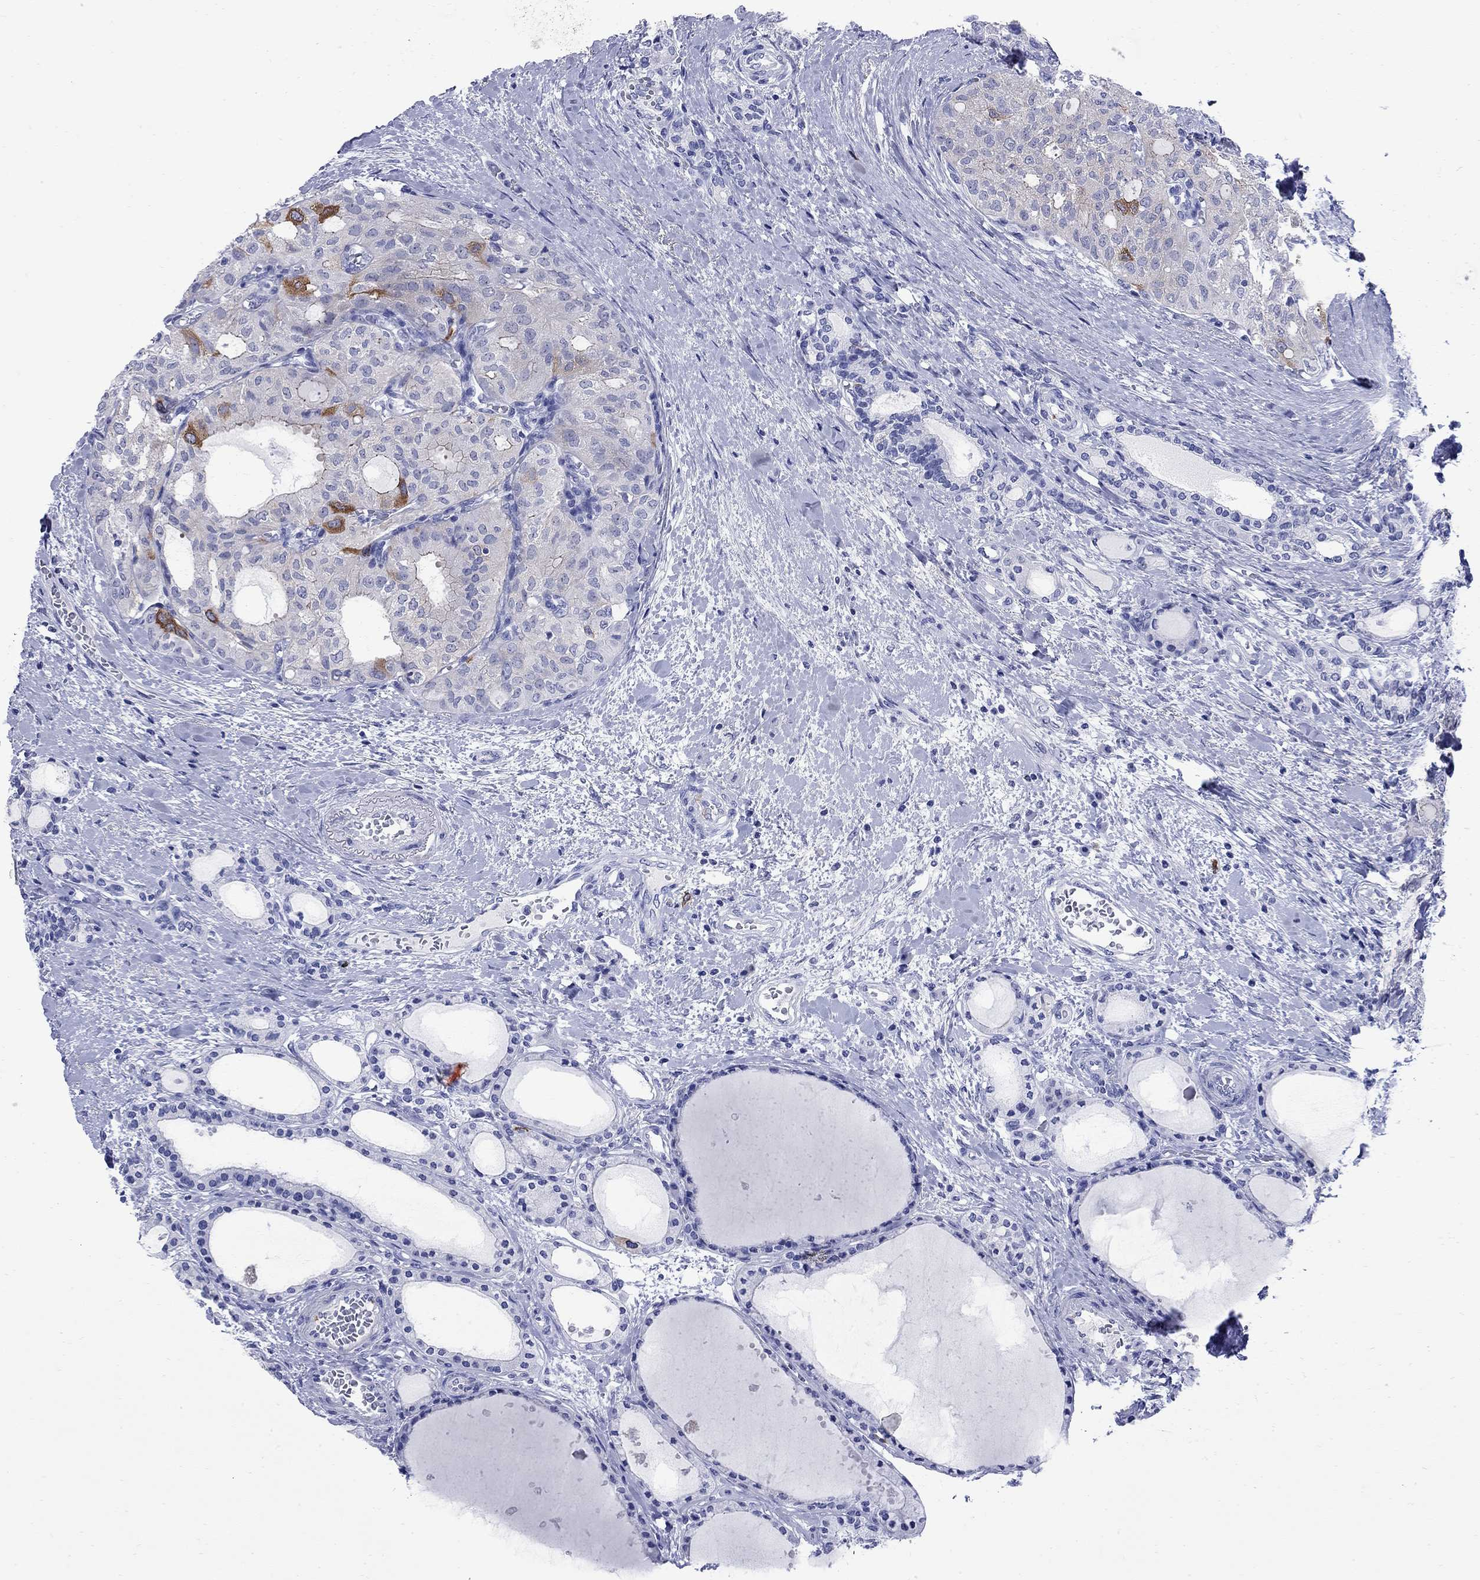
{"staining": {"intensity": "strong", "quantity": "<25%", "location": "cytoplasmic/membranous"}, "tissue": "thyroid cancer", "cell_type": "Tumor cells", "image_type": "cancer", "snomed": [{"axis": "morphology", "description": "Follicular adenoma carcinoma, NOS"}, {"axis": "topography", "description": "Thyroid gland"}], "caption": "IHC staining of follicular adenoma carcinoma (thyroid), which reveals medium levels of strong cytoplasmic/membranous expression in approximately <25% of tumor cells indicating strong cytoplasmic/membranous protein expression. The staining was performed using DAB (brown) for protein detection and nuclei were counterstained in hematoxylin (blue).", "gene": "TACC3", "patient": {"sex": "male", "age": 75}}